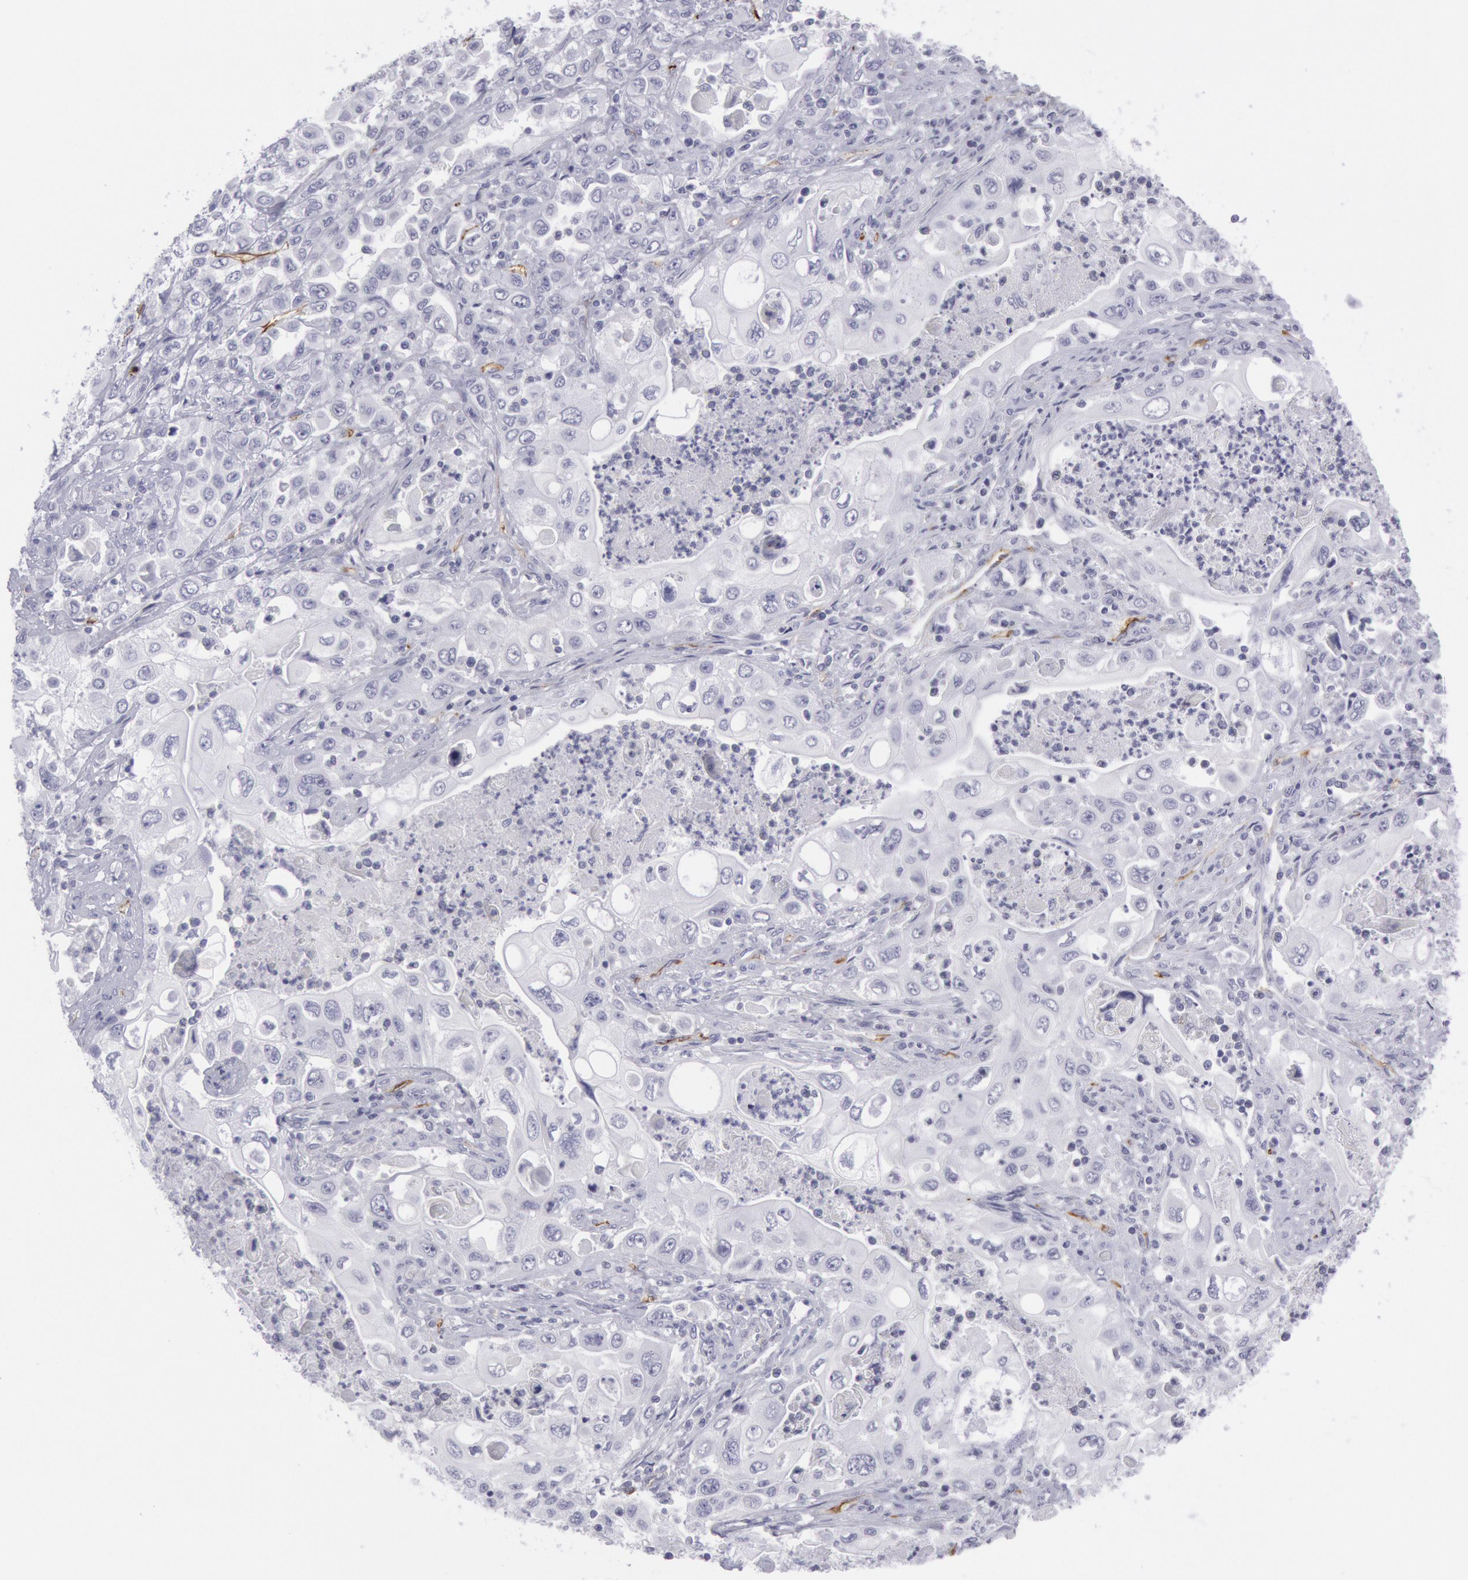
{"staining": {"intensity": "negative", "quantity": "none", "location": "none"}, "tissue": "pancreatic cancer", "cell_type": "Tumor cells", "image_type": "cancer", "snomed": [{"axis": "morphology", "description": "Adenocarcinoma, NOS"}, {"axis": "topography", "description": "Pancreas"}], "caption": "This is an immunohistochemistry image of human pancreatic cancer. There is no expression in tumor cells.", "gene": "CDH13", "patient": {"sex": "male", "age": 70}}